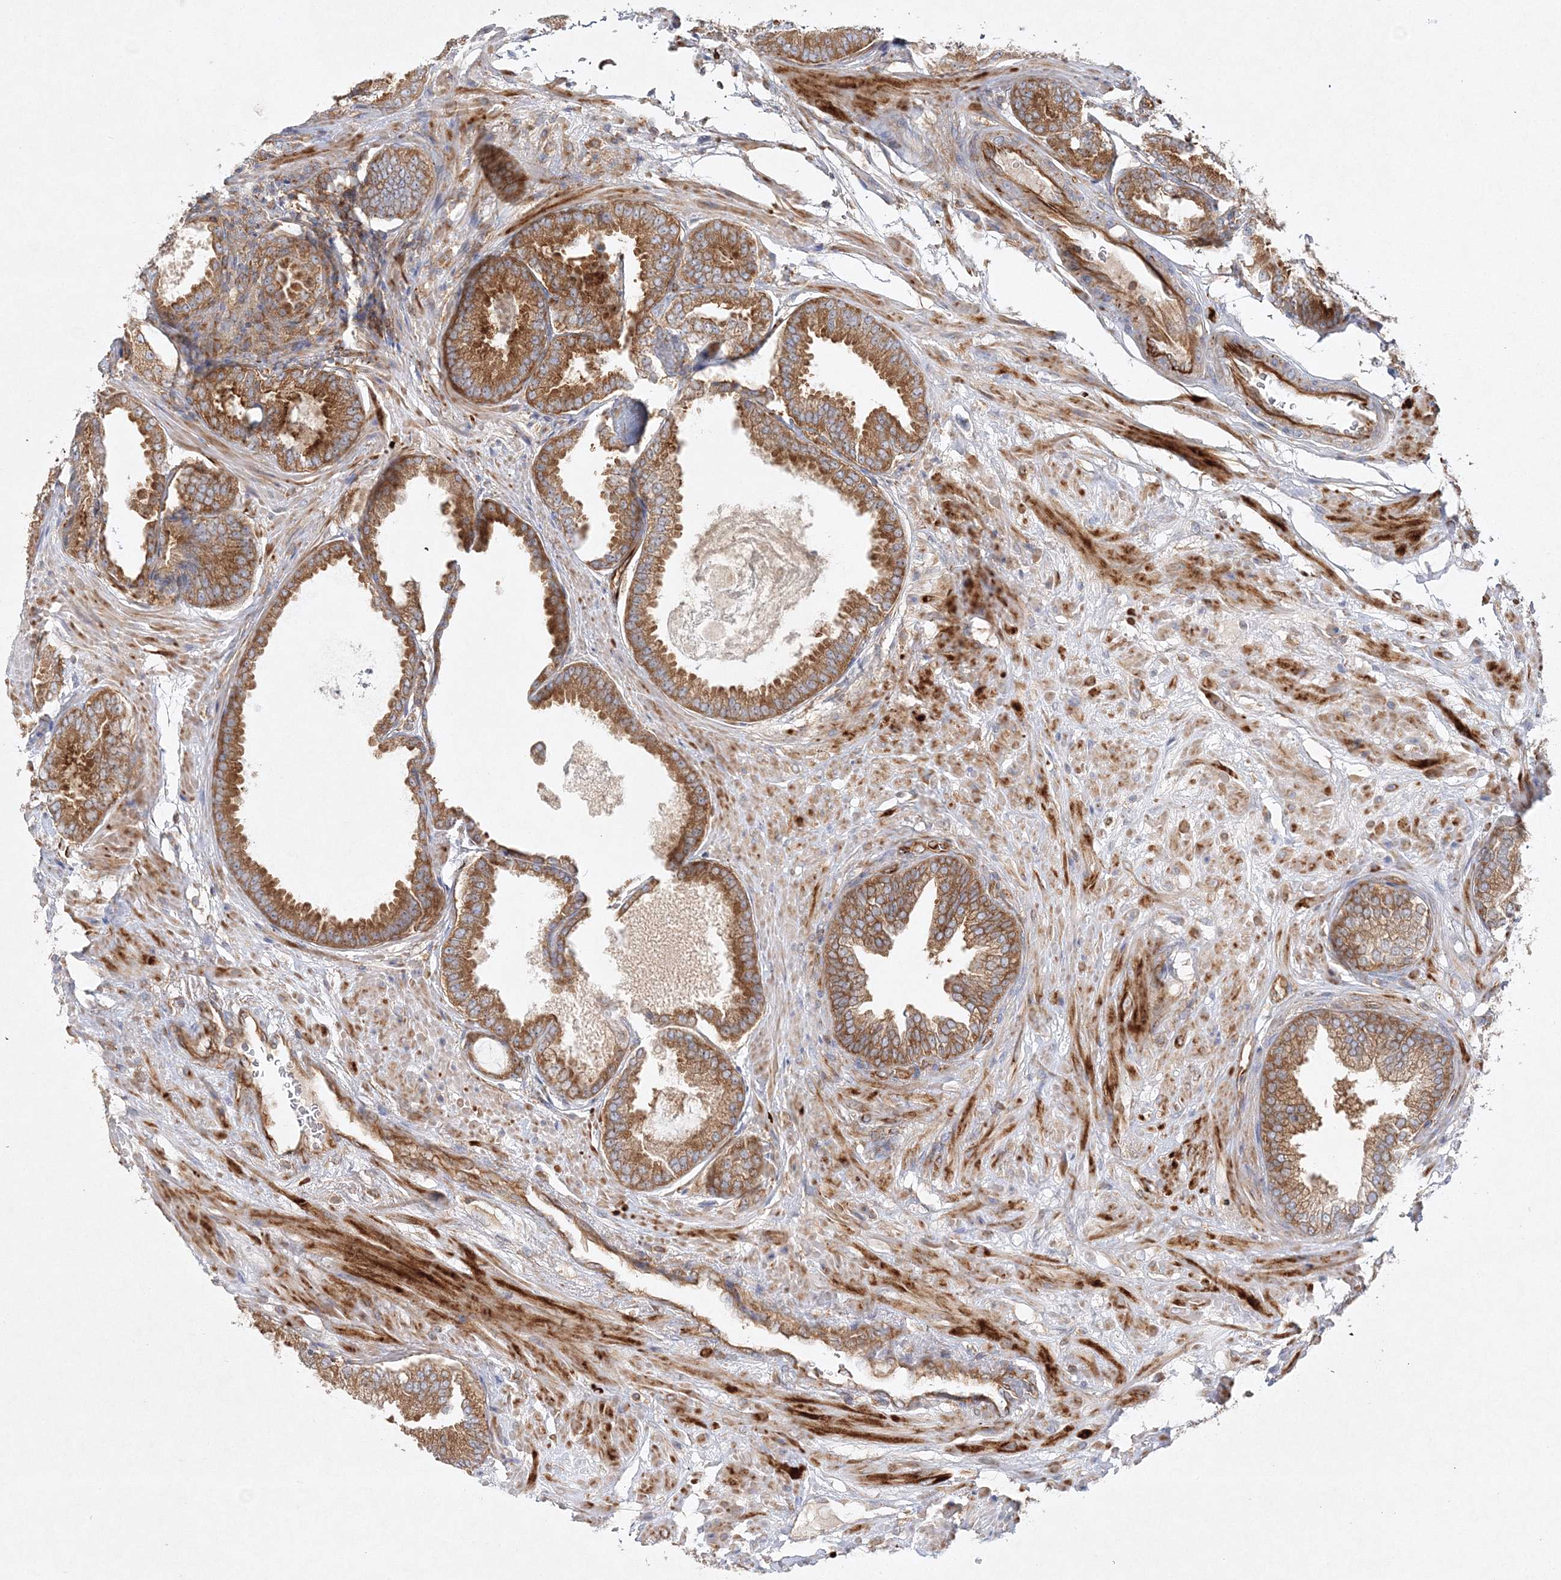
{"staining": {"intensity": "strong", "quantity": ">75%", "location": "cytoplasmic/membranous"}, "tissue": "prostate cancer", "cell_type": "Tumor cells", "image_type": "cancer", "snomed": [{"axis": "morphology", "description": "Adenocarcinoma, Low grade"}, {"axis": "topography", "description": "Prostate"}], "caption": "Prostate adenocarcinoma (low-grade) stained with a brown dye reveals strong cytoplasmic/membranous positive staining in approximately >75% of tumor cells.", "gene": "WDR37", "patient": {"sex": "male", "age": 71}}